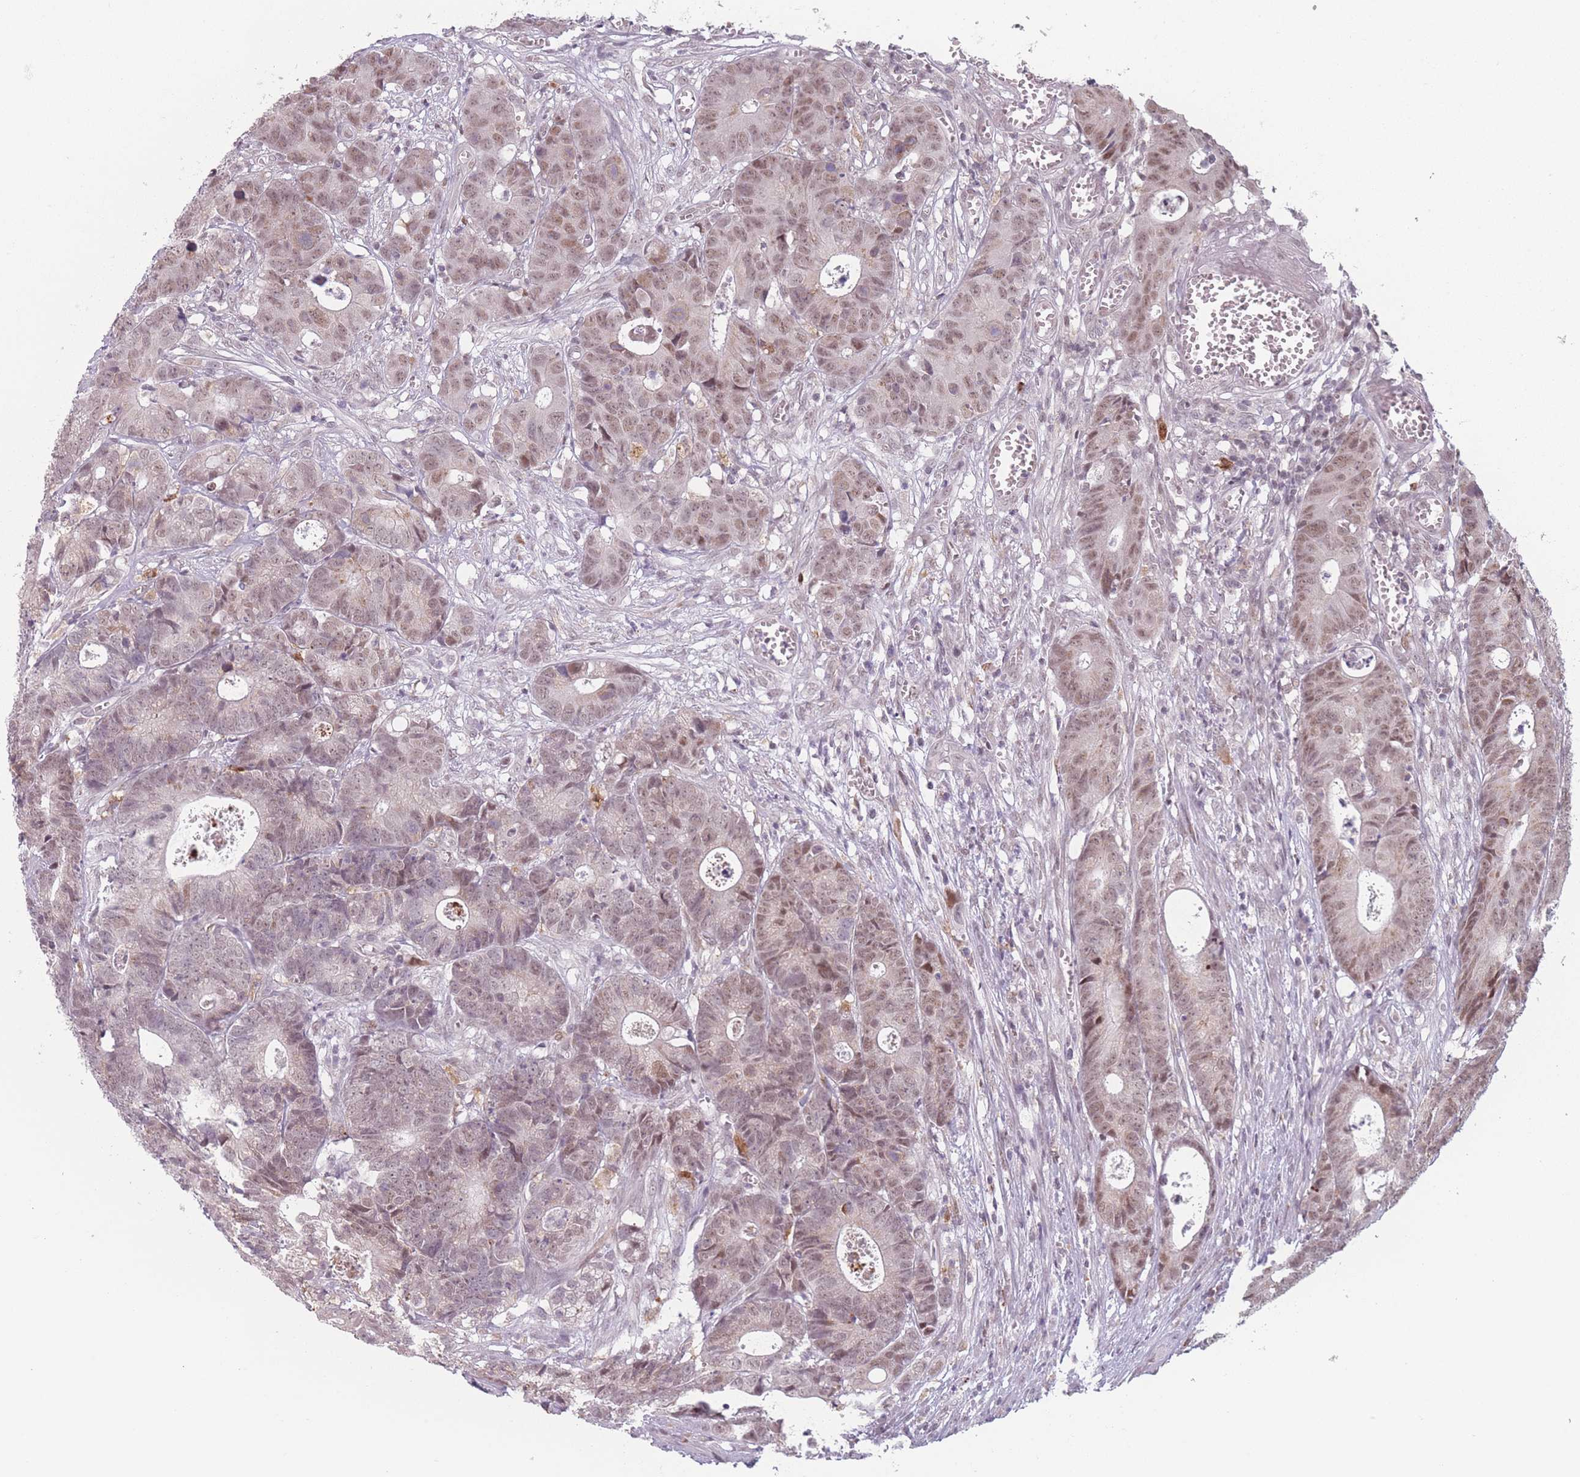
{"staining": {"intensity": "weak", "quantity": "25%-75%", "location": "cytoplasmic/membranous,nuclear"}, "tissue": "colorectal cancer", "cell_type": "Tumor cells", "image_type": "cancer", "snomed": [{"axis": "morphology", "description": "Adenocarcinoma, NOS"}, {"axis": "topography", "description": "Colon"}], "caption": "Weak cytoplasmic/membranous and nuclear positivity is identified in approximately 25%-75% of tumor cells in colorectal cancer (adenocarcinoma).", "gene": "OR10C1", "patient": {"sex": "female", "age": 57}}